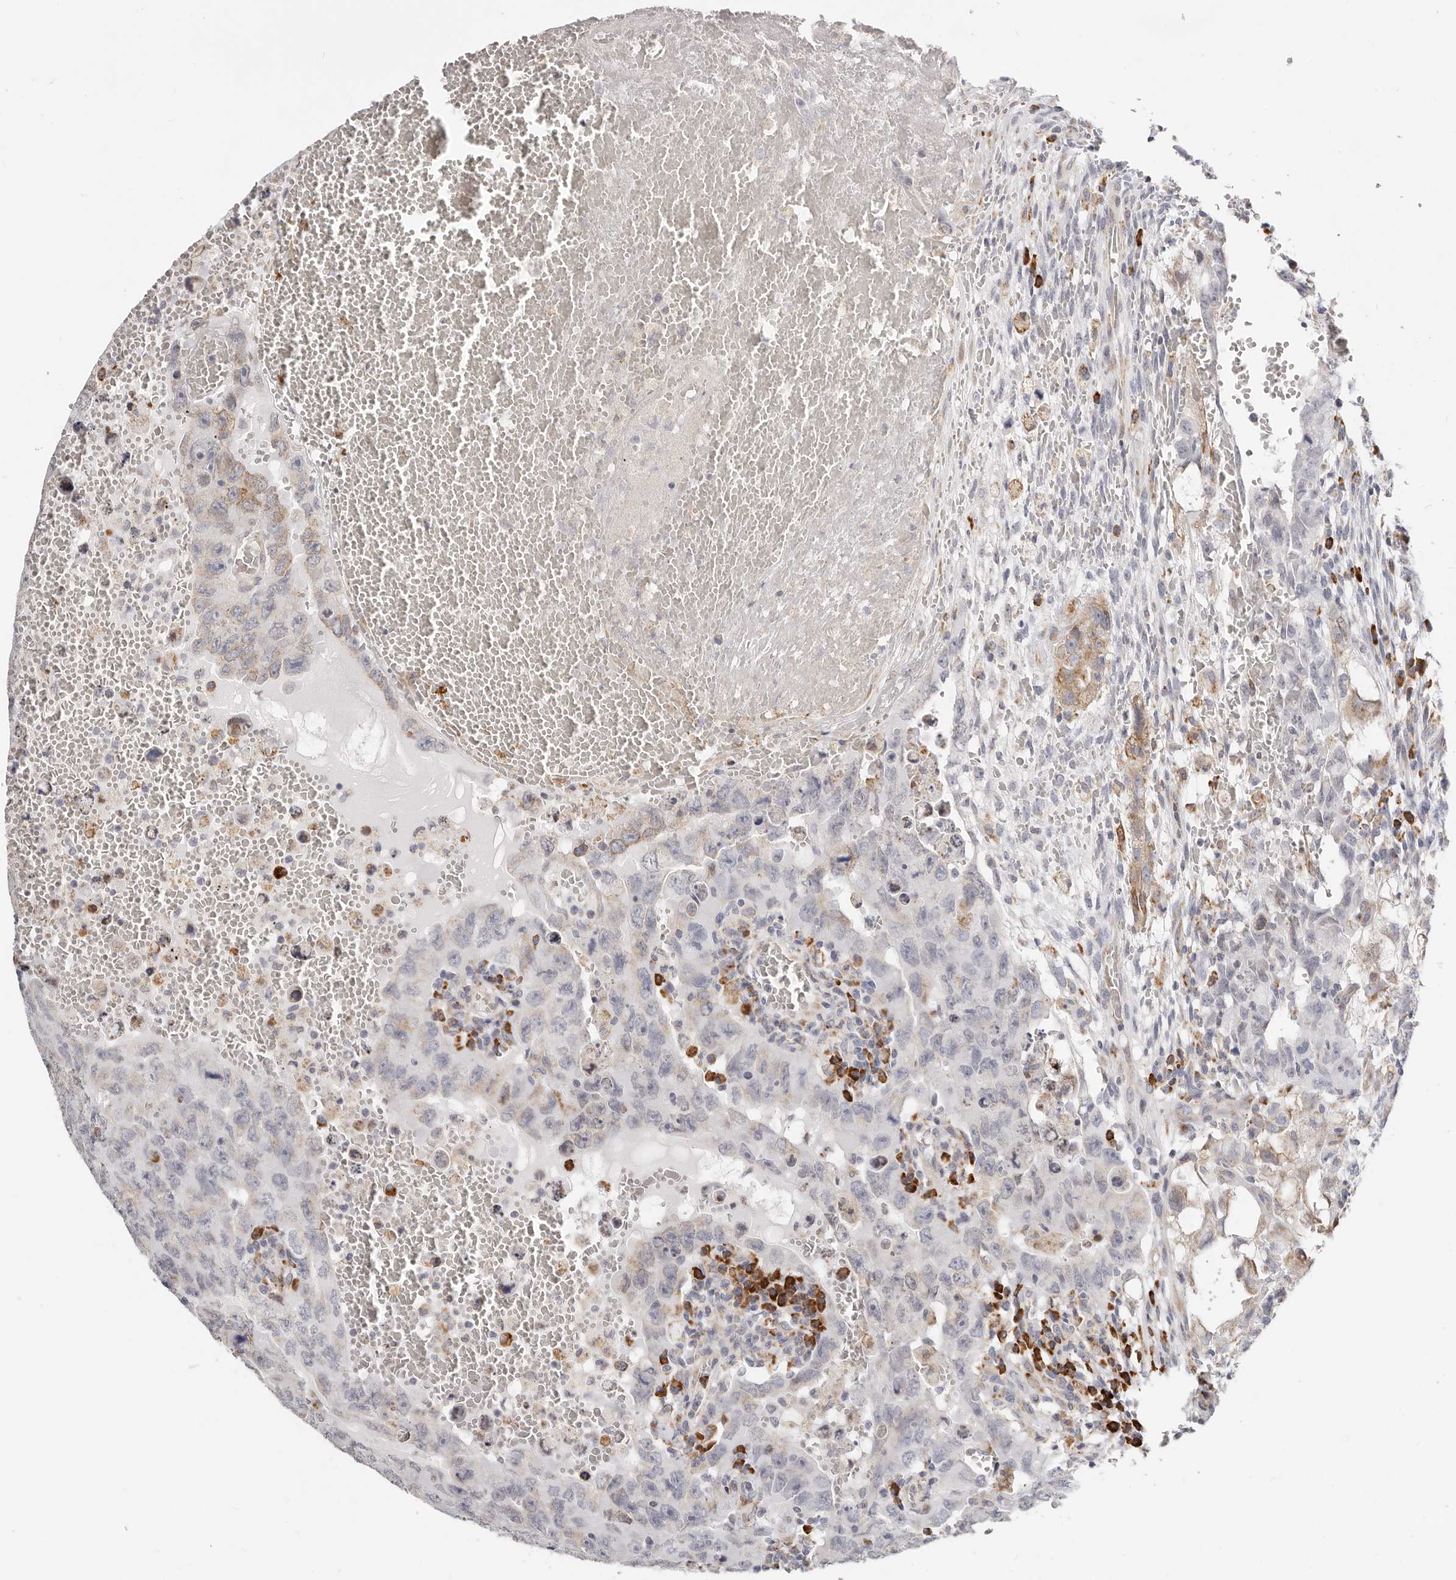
{"staining": {"intensity": "negative", "quantity": "none", "location": "none"}, "tissue": "testis cancer", "cell_type": "Tumor cells", "image_type": "cancer", "snomed": [{"axis": "morphology", "description": "Carcinoma, Embryonal, NOS"}, {"axis": "topography", "description": "Testis"}], "caption": "Immunohistochemical staining of embryonal carcinoma (testis) demonstrates no significant staining in tumor cells.", "gene": "IL32", "patient": {"sex": "male", "age": 26}}